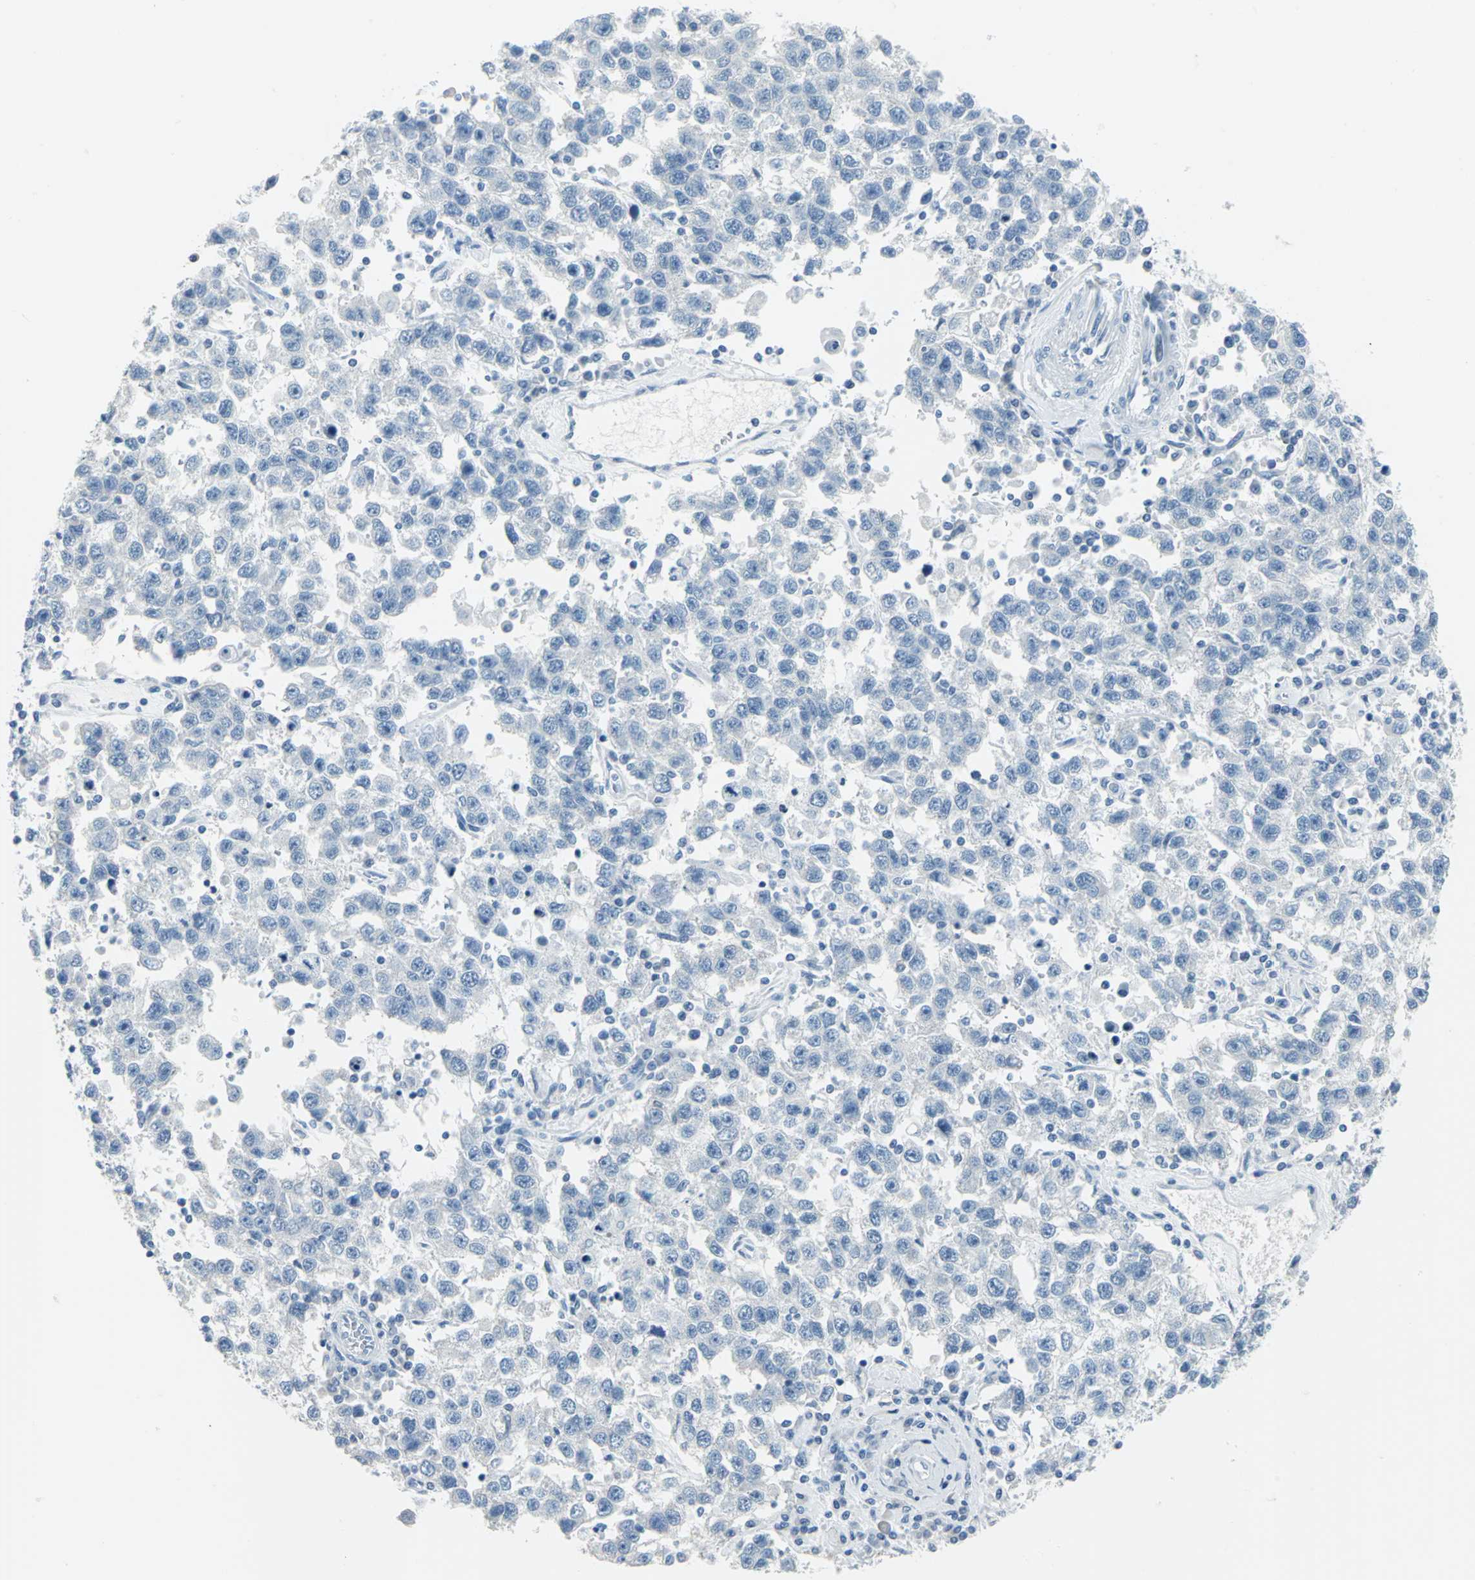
{"staining": {"intensity": "negative", "quantity": "none", "location": "none"}, "tissue": "testis cancer", "cell_type": "Tumor cells", "image_type": "cancer", "snomed": [{"axis": "morphology", "description": "Seminoma, NOS"}, {"axis": "topography", "description": "Testis"}], "caption": "Seminoma (testis) was stained to show a protein in brown. There is no significant expression in tumor cells.", "gene": "DNAI2", "patient": {"sex": "male", "age": 41}}